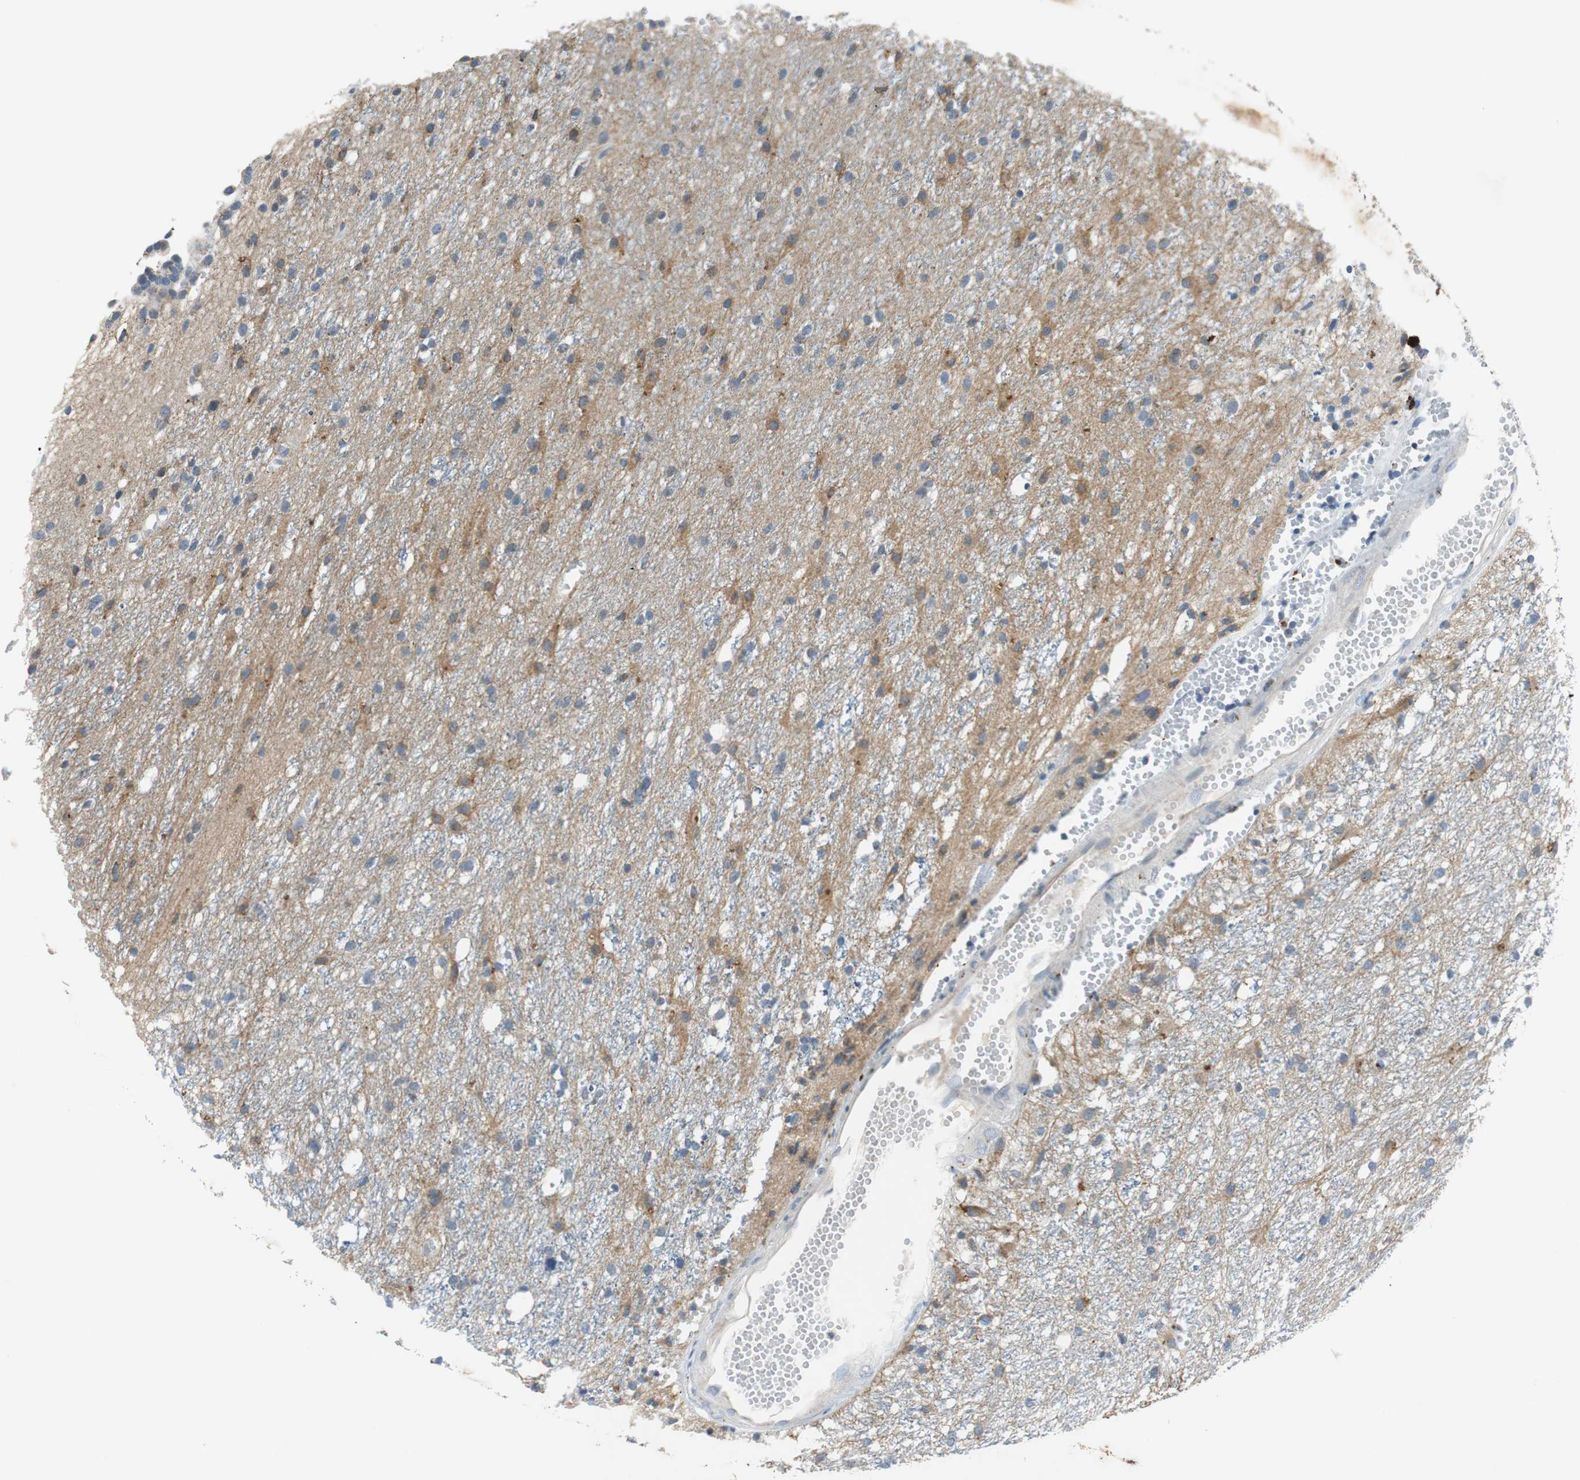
{"staining": {"intensity": "moderate", "quantity": "25%-75%", "location": "cytoplasmic/membranous"}, "tissue": "glioma", "cell_type": "Tumor cells", "image_type": "cancer", "snomed": [{"axis": "morphology", "description": "Glioma, malignant, High grade"}, {"axis": "topography", "description": "Brain"}], "caption": "Glioma stained with a protein marker shows moderate staining in tumor cells.", "gene": "NLGN1", "patient": {"sex": "female", "age": 59}}